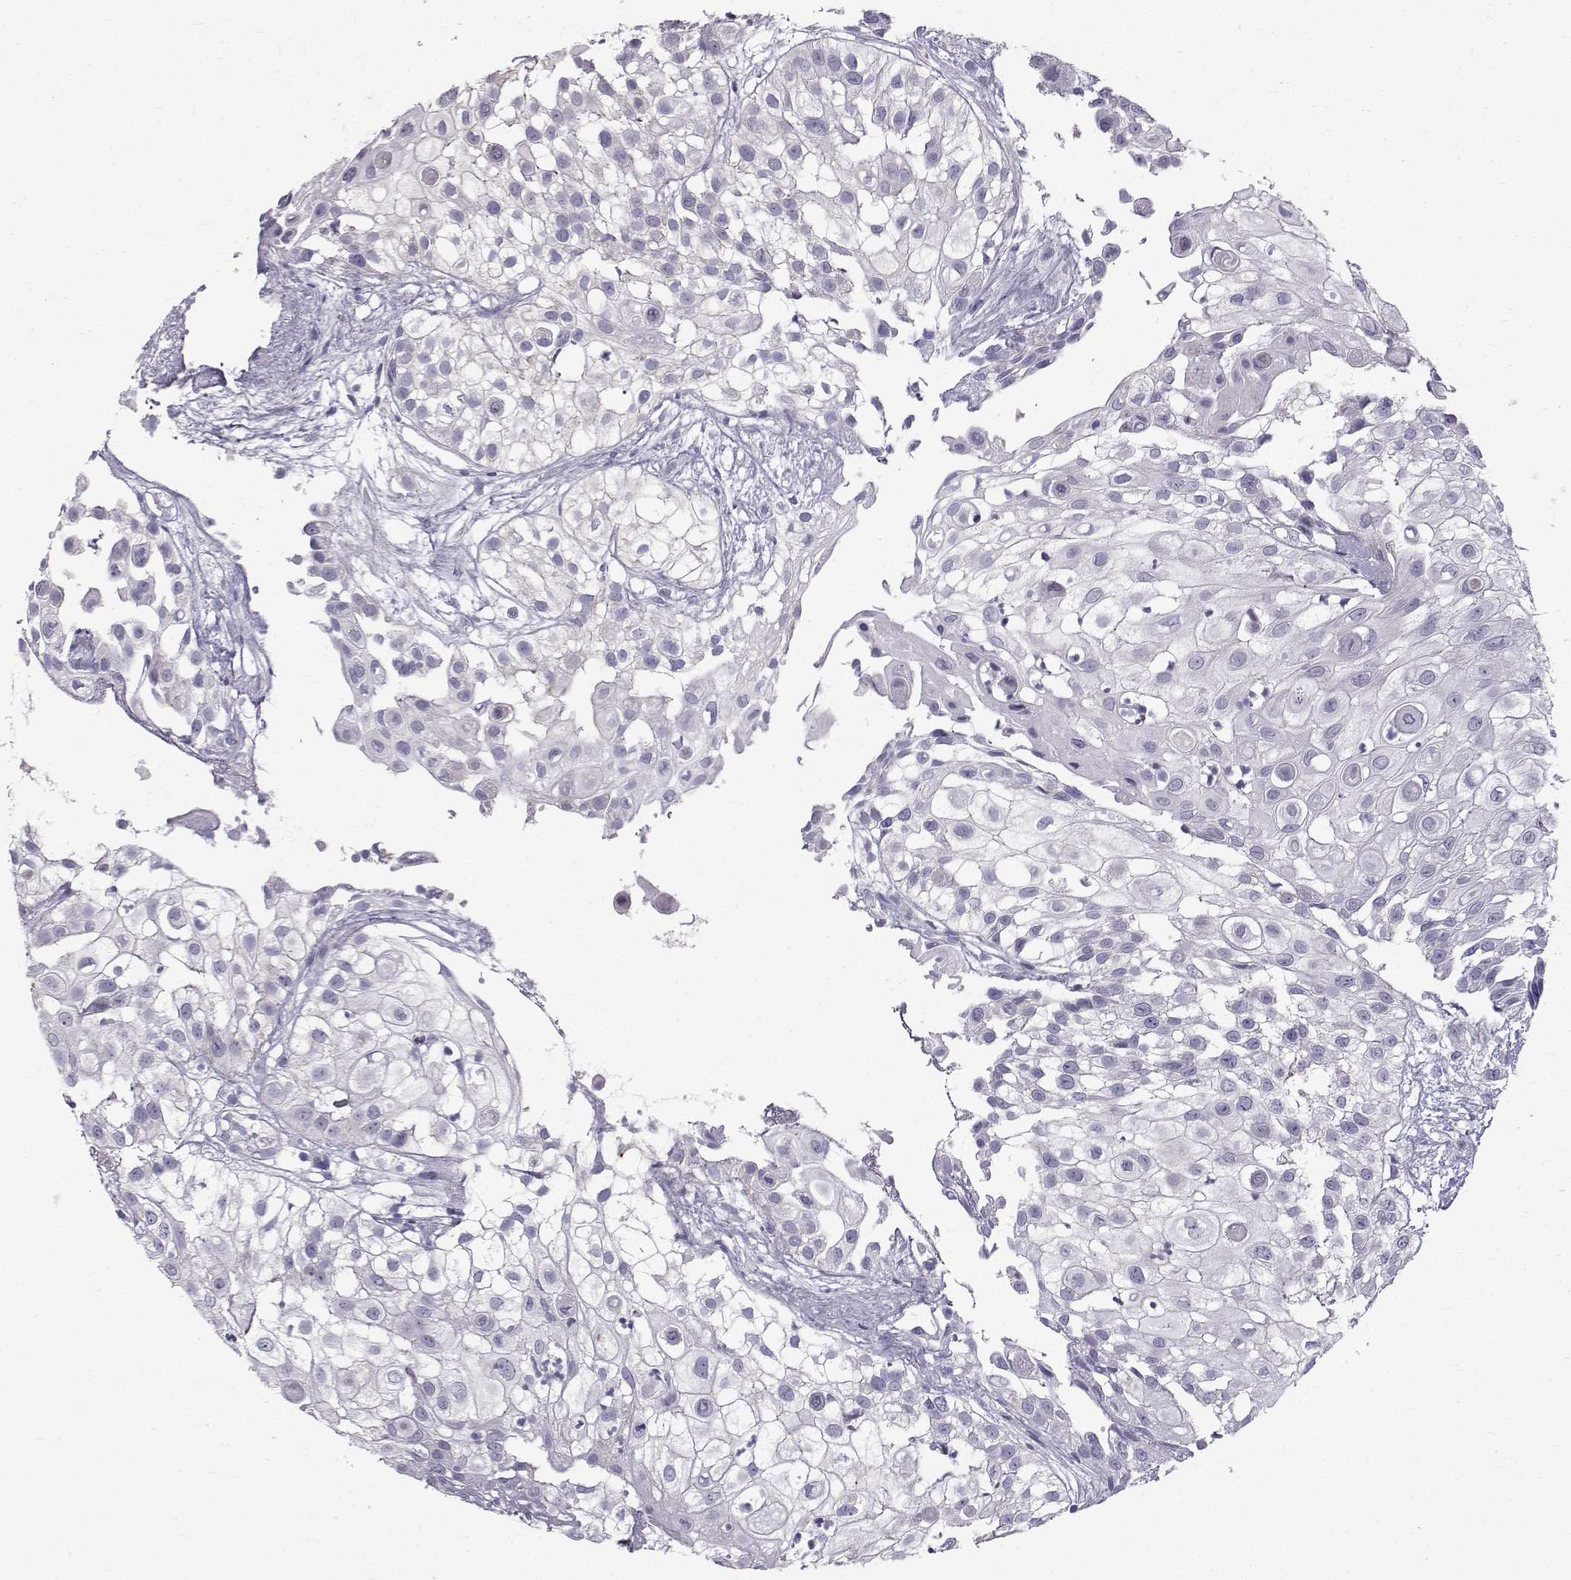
{"staining": {"intensity": "negative", "quantity": "none", "location": "none"}, "tissue": "urothelial cancer", "cell_type": "Tumor cells", "image_type": "cancer", "snomed": [{"axis": "morphology", "description": "Urothelial carcinoma, High grade"}, {"axis": "topography", "description": "Urinary bladder"}], "caption": "There is no significant positivity in tumor cells of urothelial carcinoma (high-grade). The staining is performed using DAB brown chromogen with nuclei counter-stained in using hematoxylin.", "gene": "CALCR", "patient": {"sex": "female", "age": 79}}